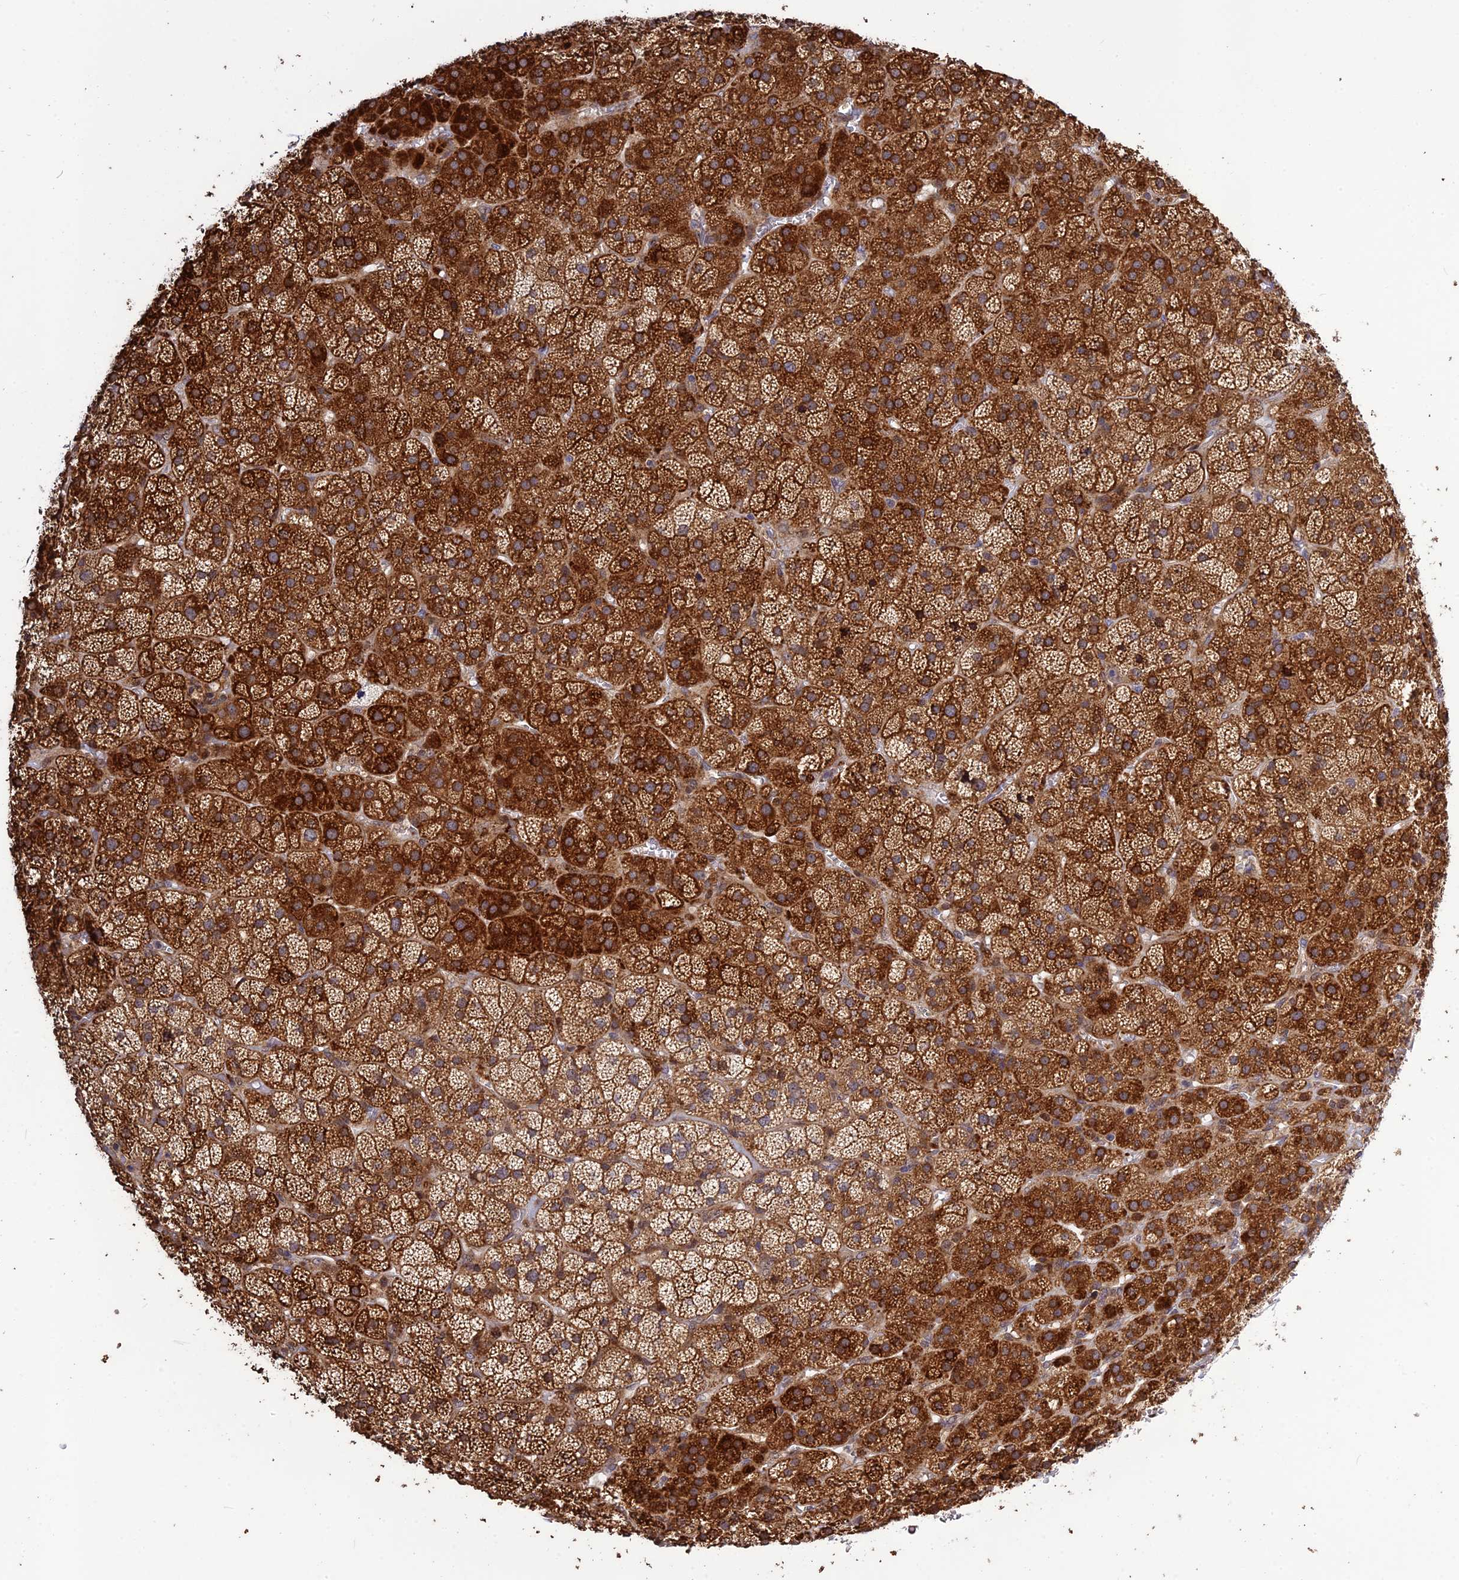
{"staining": {"intensity": "strong", "quantity": "25%-75%", "location": "cytoplasmic/membranous"}, "tissue": "adrenal gland", "cell_type": "Glandular cells", "image_type": "normal", "snomed": [{"axis": "morphology", "description": "Normal tissue, NOS"}, {"axis": "topography", "description": "Adrenal gland"}], "caption": "Human adrenal gland stained for a protein (brown) demonstrates strong cytoplasmic/membranous positive staining in about 25%-75% of glandular cells.", "gene": "SPG21", "patient": {"sex": "female", "age": 70}}